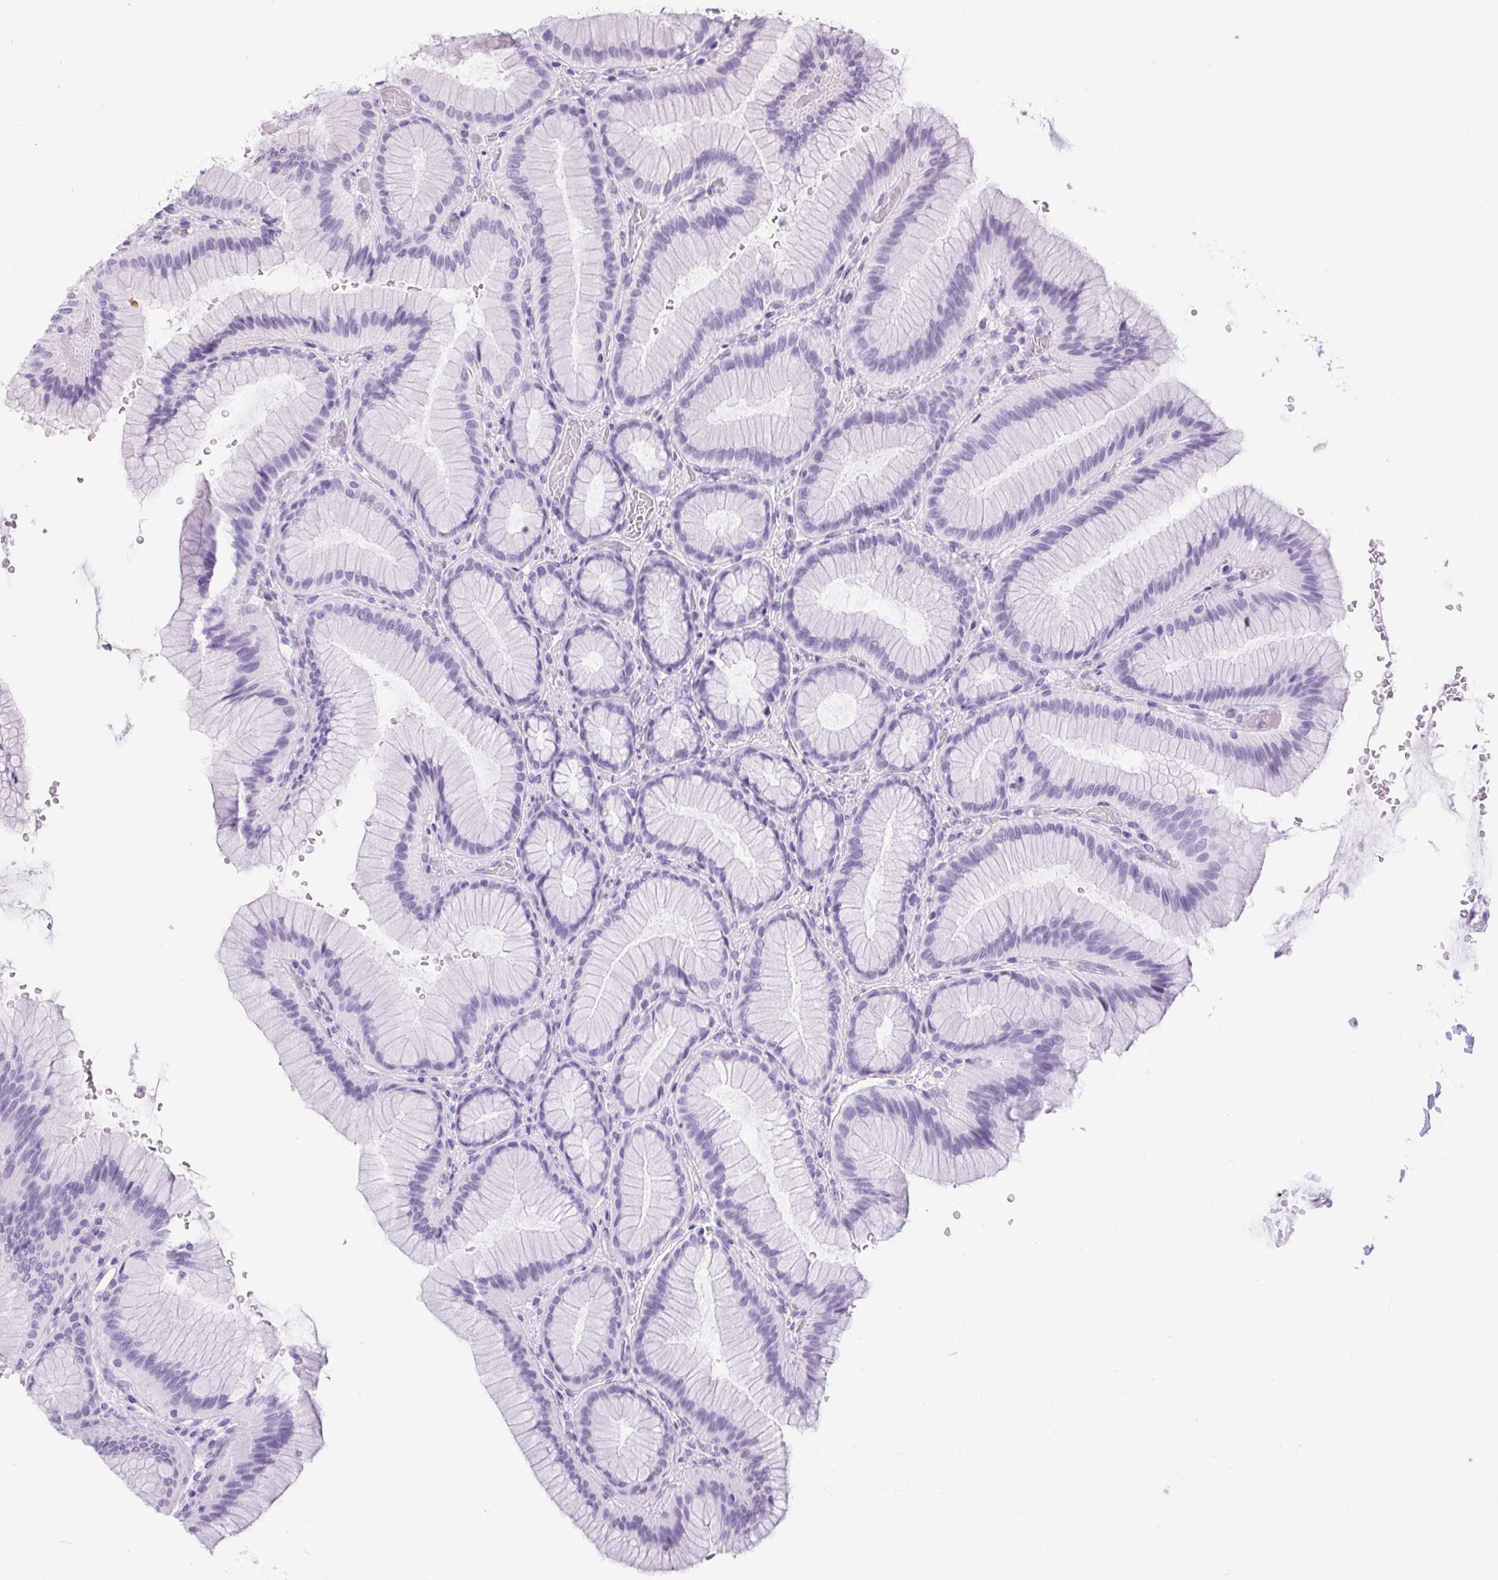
{"staining": {"intensity": "negative", "quantity": "none", "location": "none"}, "tissue": "stomach", "cell_type": "Glandular cells", "image_type": "normal", "snomed": [{"axis": "morphology", "description": "Normal tissue, NOS"}, {"axis": "morphology", "description": "Adenocarcinoma, NOS"}, {"axis": "morphology", "description": "Adenocarcinoma, High grade"}, {"axis": "topography", "description": "Stomach, upper"}, {"axis": "topography", "description": "Stomach"}], "caption": "Immunohistochemistry histopathology image of normal stomach stained for a protein (brown), which exhibits no expression in glandular cells.", "gene": "SP9", "patient": {"sex": "female", "age": 65}}